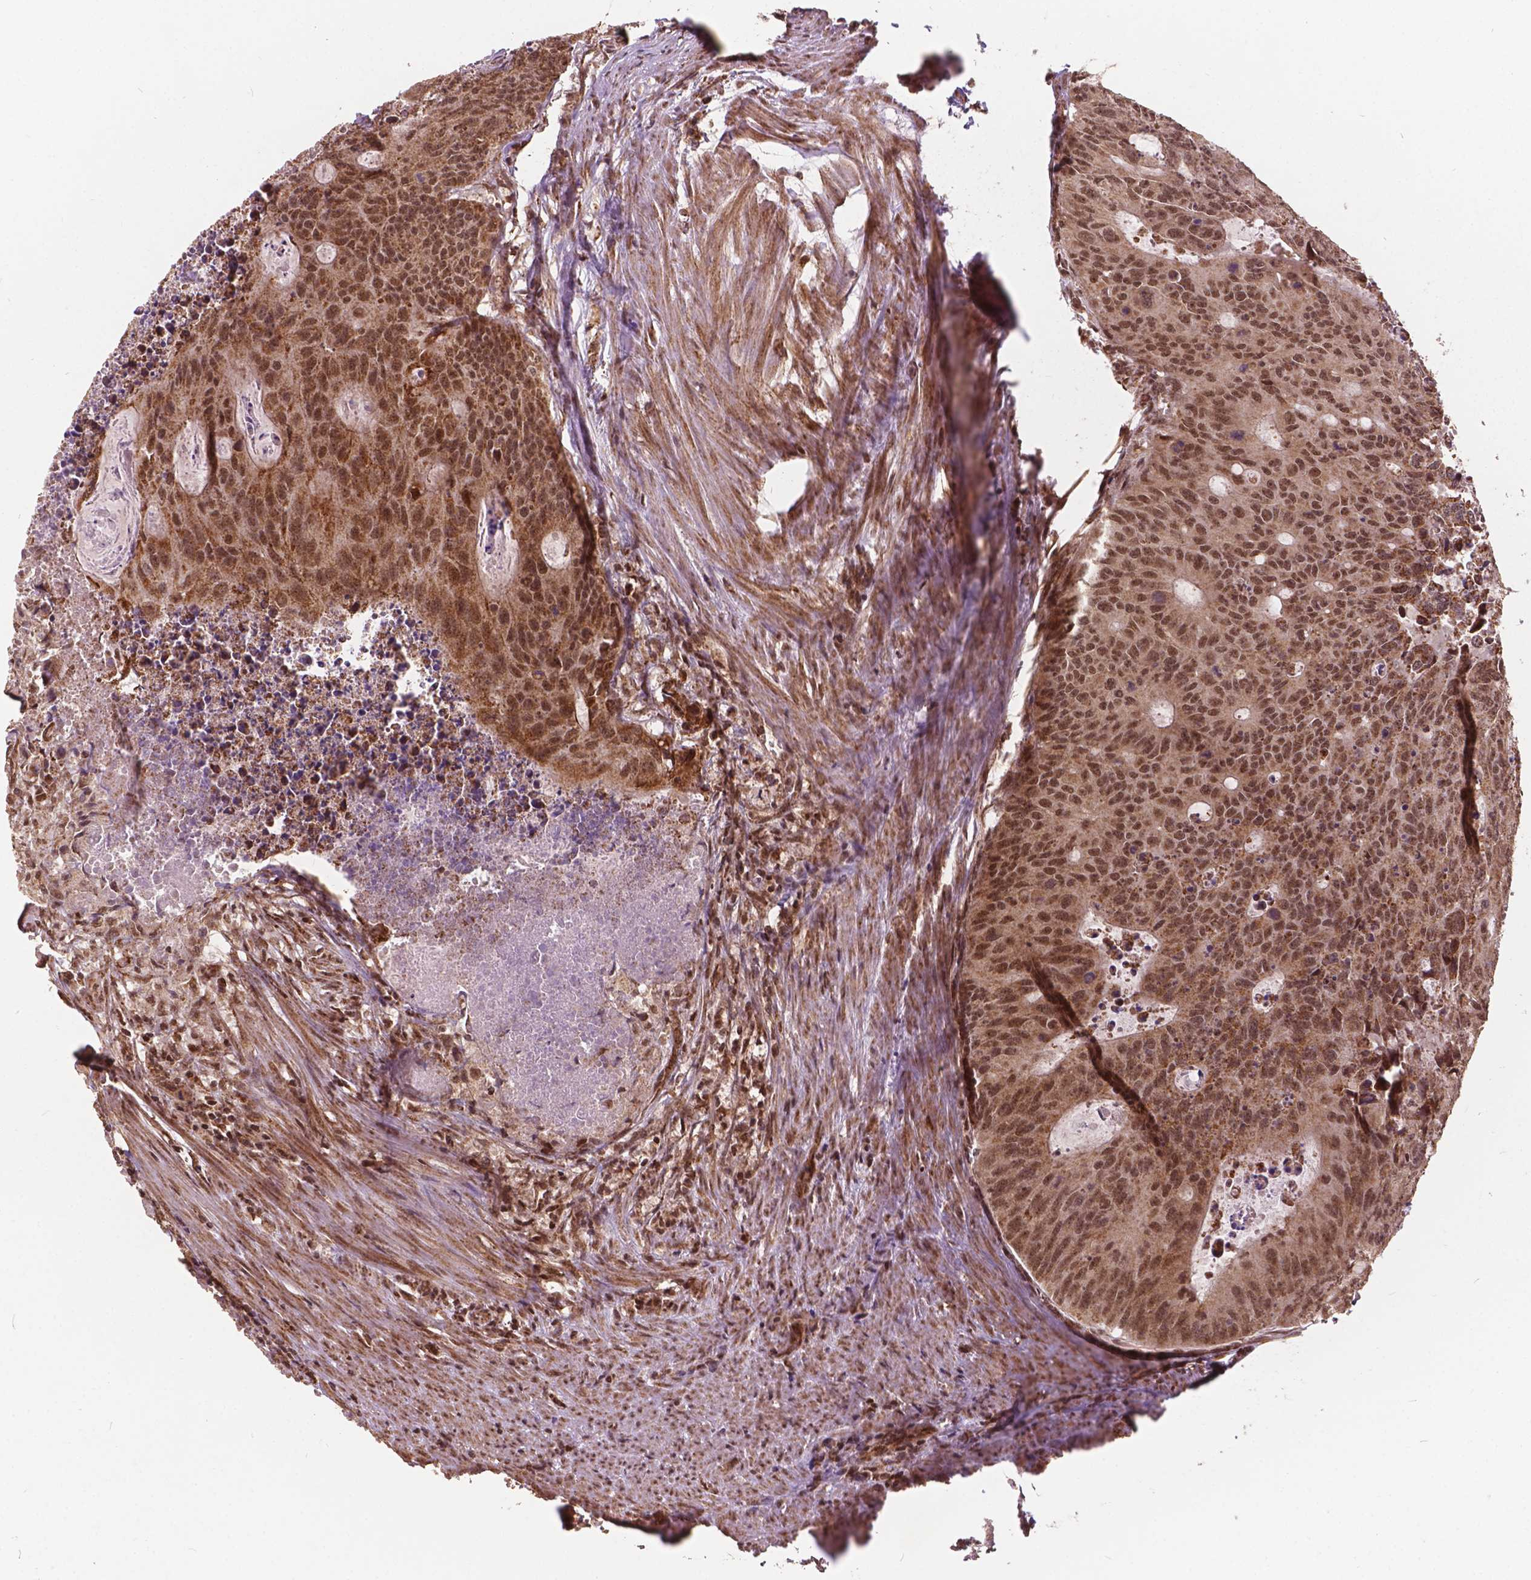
{"staining": {"intensity": "moderate", "quantity": ">75%", "location": "nuclear"}, "tissue": "colorectal cancer", "cell_type": "Tumor cells", "image_type": "cancer", "snomed": [{"axis": "morphology", "description": "Adenocarcinoma, NOS"}, {"axis": "topography", "description": "Colon"}], "caption": "A photomicrograph of colorectal cancer stained for a protein displays moderate nuclear brown staining in tumor cells.", "gene": "GPS2", "patient": {"sex": "male", "age": 67}}